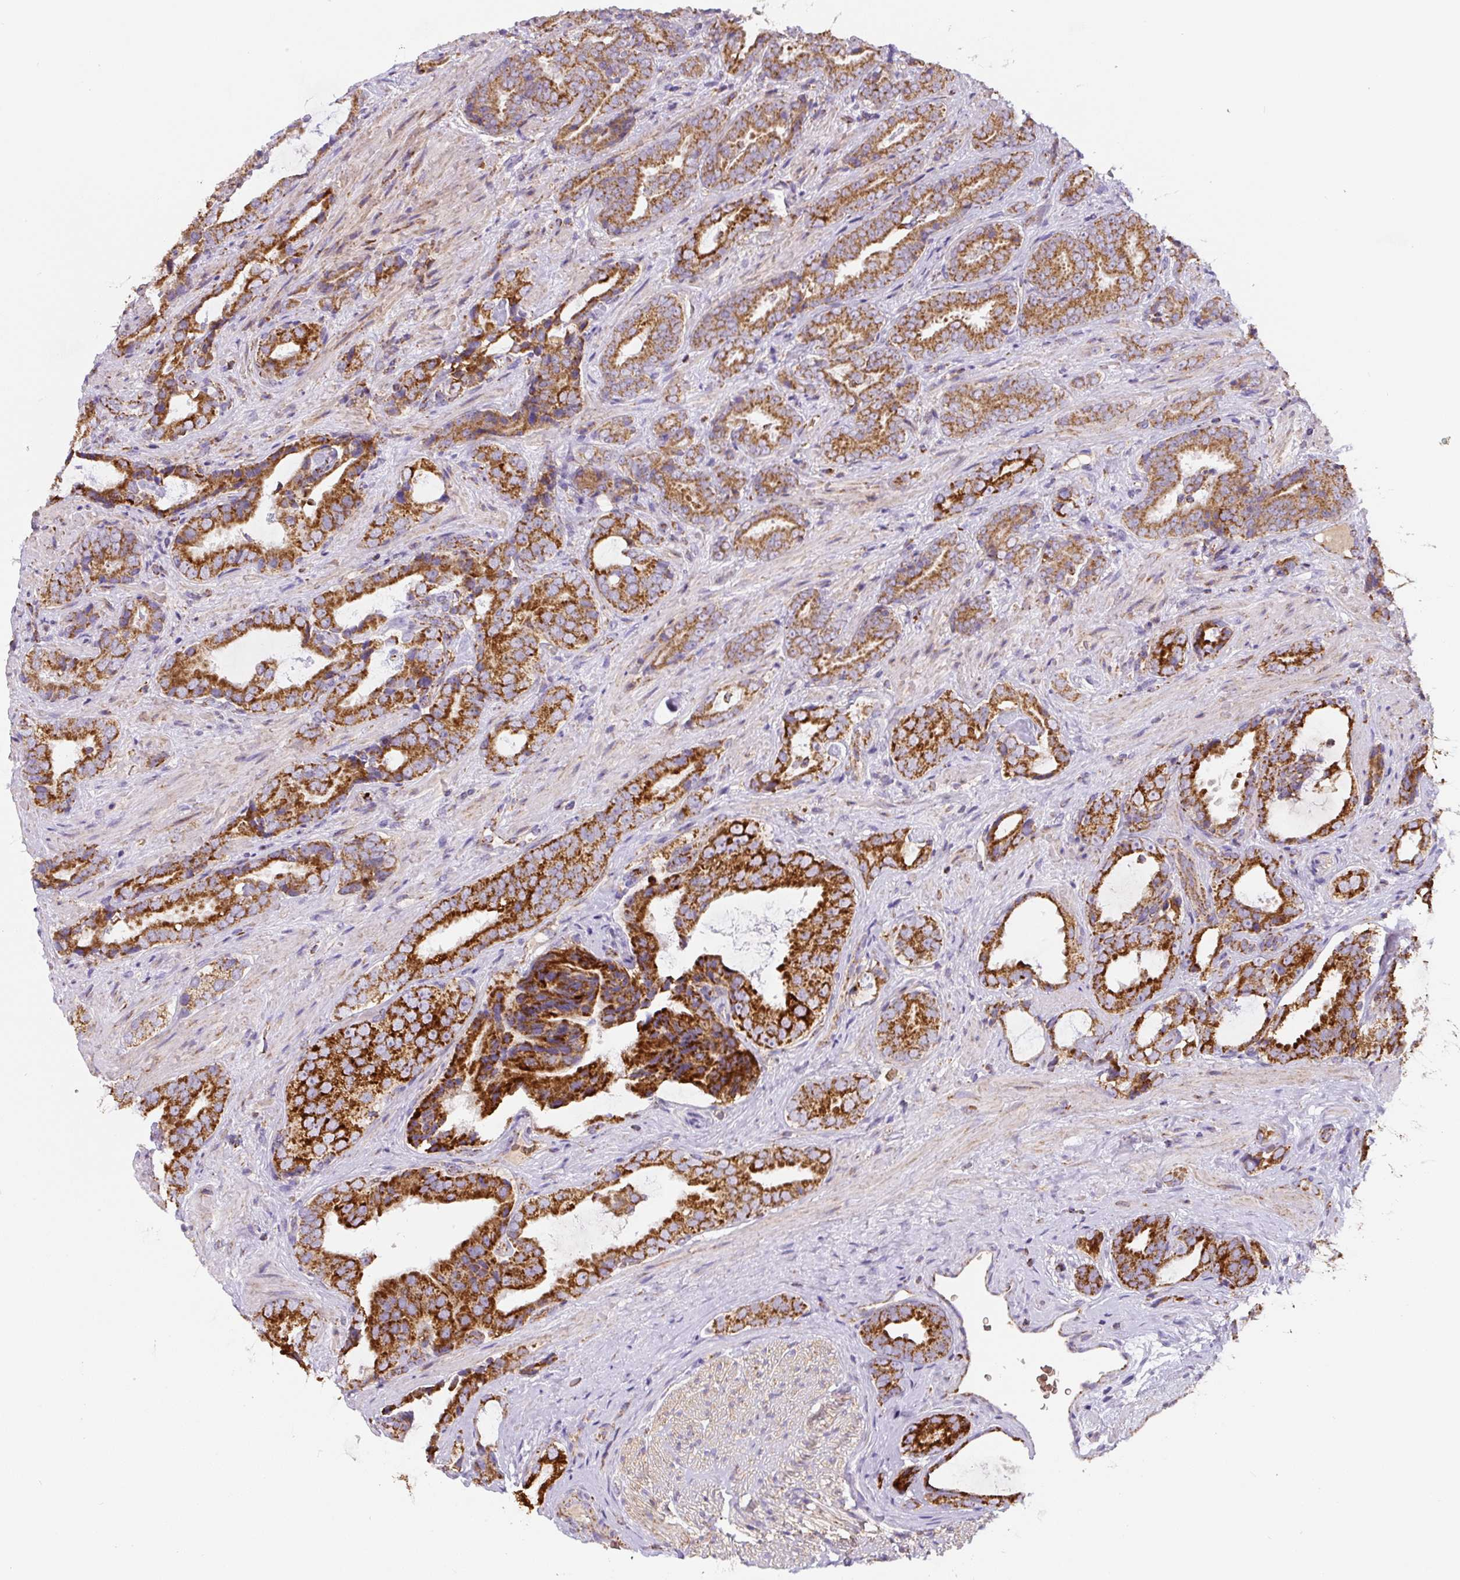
{"staining": {"intensity": "strong", "quantity": ">75%", "location": "cytoplasmic/membranous"}, "tissue": "prostate cancer", "cell_type": "Tumor cells", "image_type": "cancer", "snomed": [{"axis": "morphology", "description": "Adenocarcinoma, High grade"}, {"axis": "topography", "description": "Prostate"}], "caption": "High-power microscopy captured an immunohistochemistry (IHC) micrograph of prostate cancer, revealing strong cytoplasmic/membranous staining in approximately >75% of tumor cells.", "gene": "MT-CO2", "patient": {"sex": "male", "age": 71}}